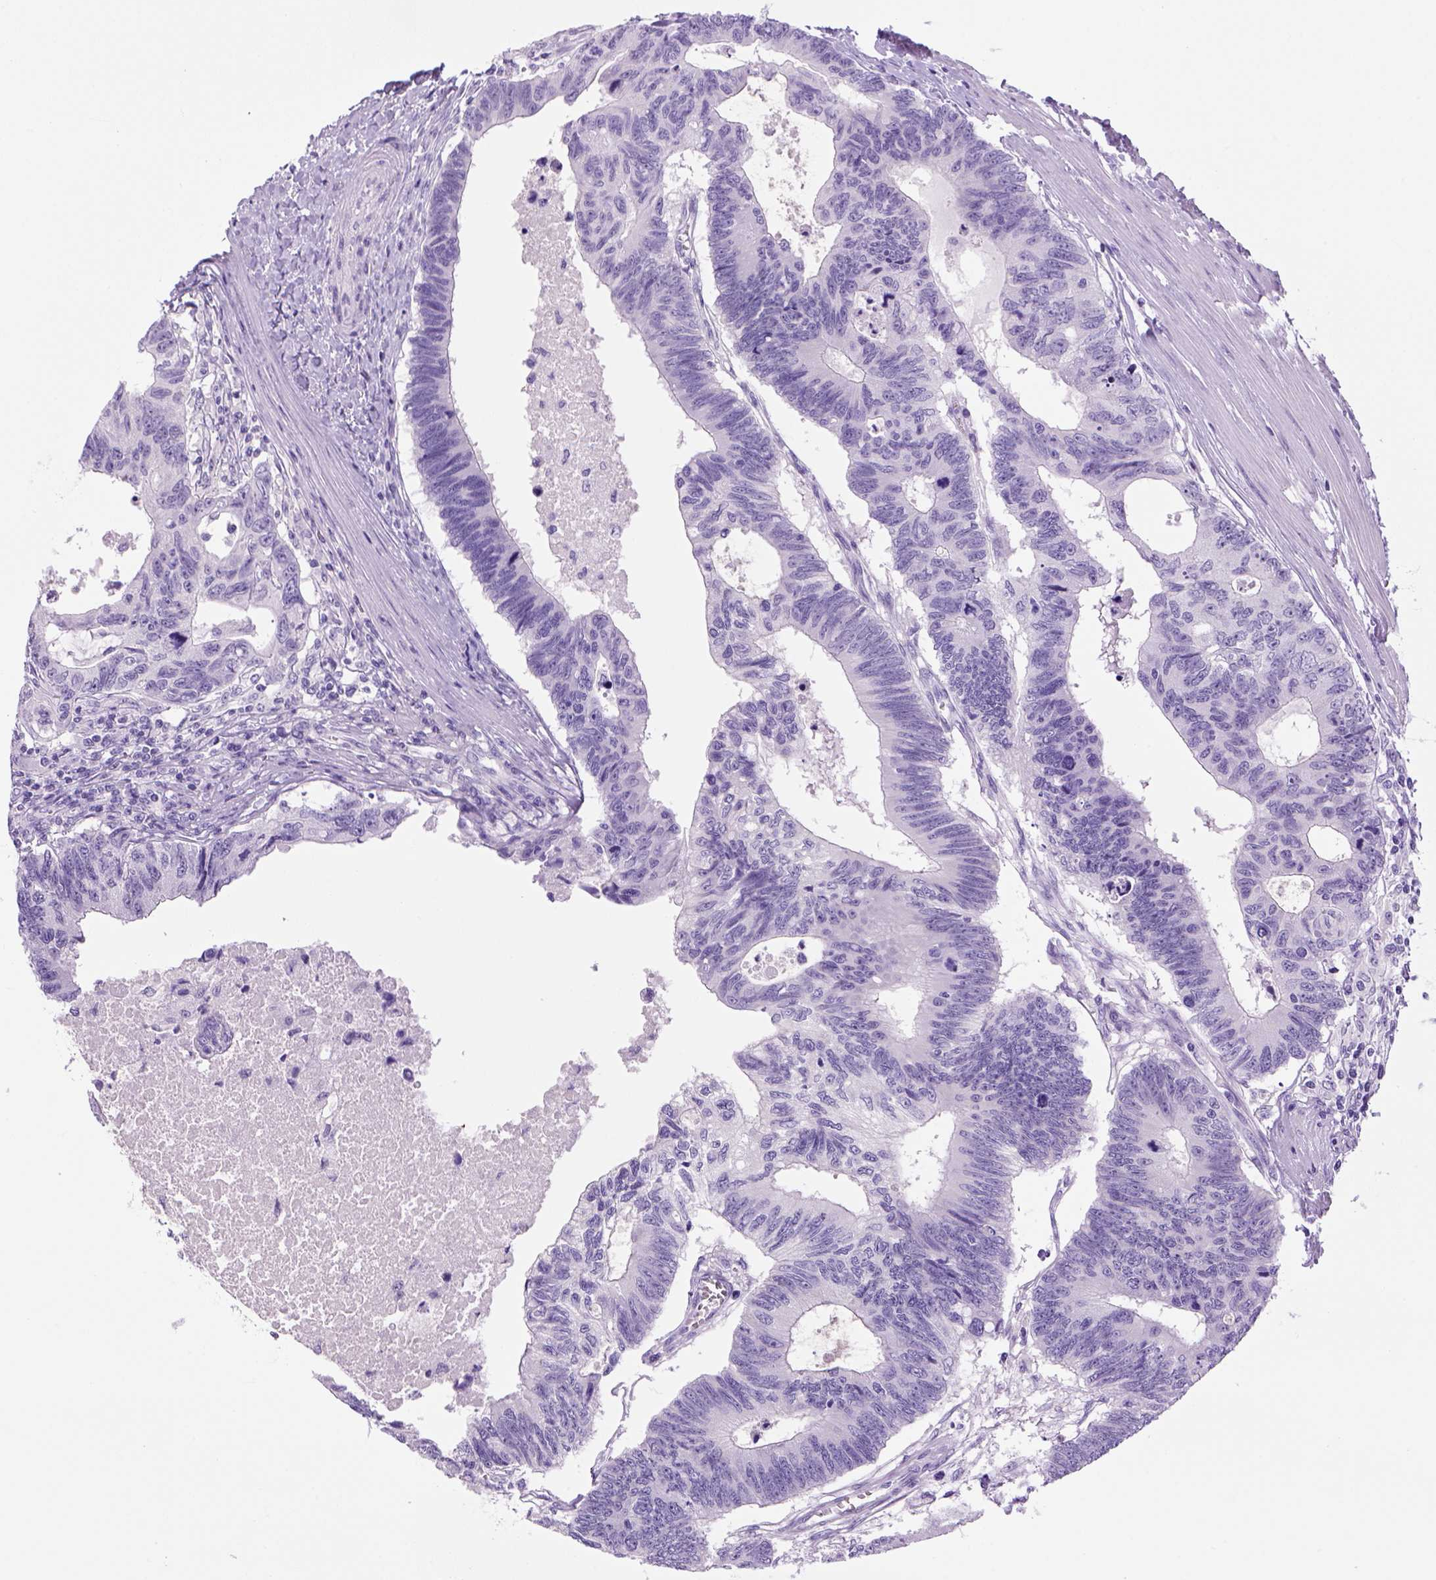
{"staining": {"intensity": "negative", "quantity": "none", "location": "none"}, "tissue": "colorectal cancer", "cell_type": "Tumor cells", "image_type": "cancer", "snomed": [{"axis": "morphology", "description": "Adenocarcinoma, NOS"}, {"axis": "topography", "description": "Colon"}], "caption": "High magnification brightfield microscopy of colorectal adenocarcinoma stained with DAB (brown) and counterstained with hematoxylin (blue): tumor cells show no significant expression. Nuclei are stained in blue.", "gene": "SGCG", "patient": {"sex": "female", "age": 77}}